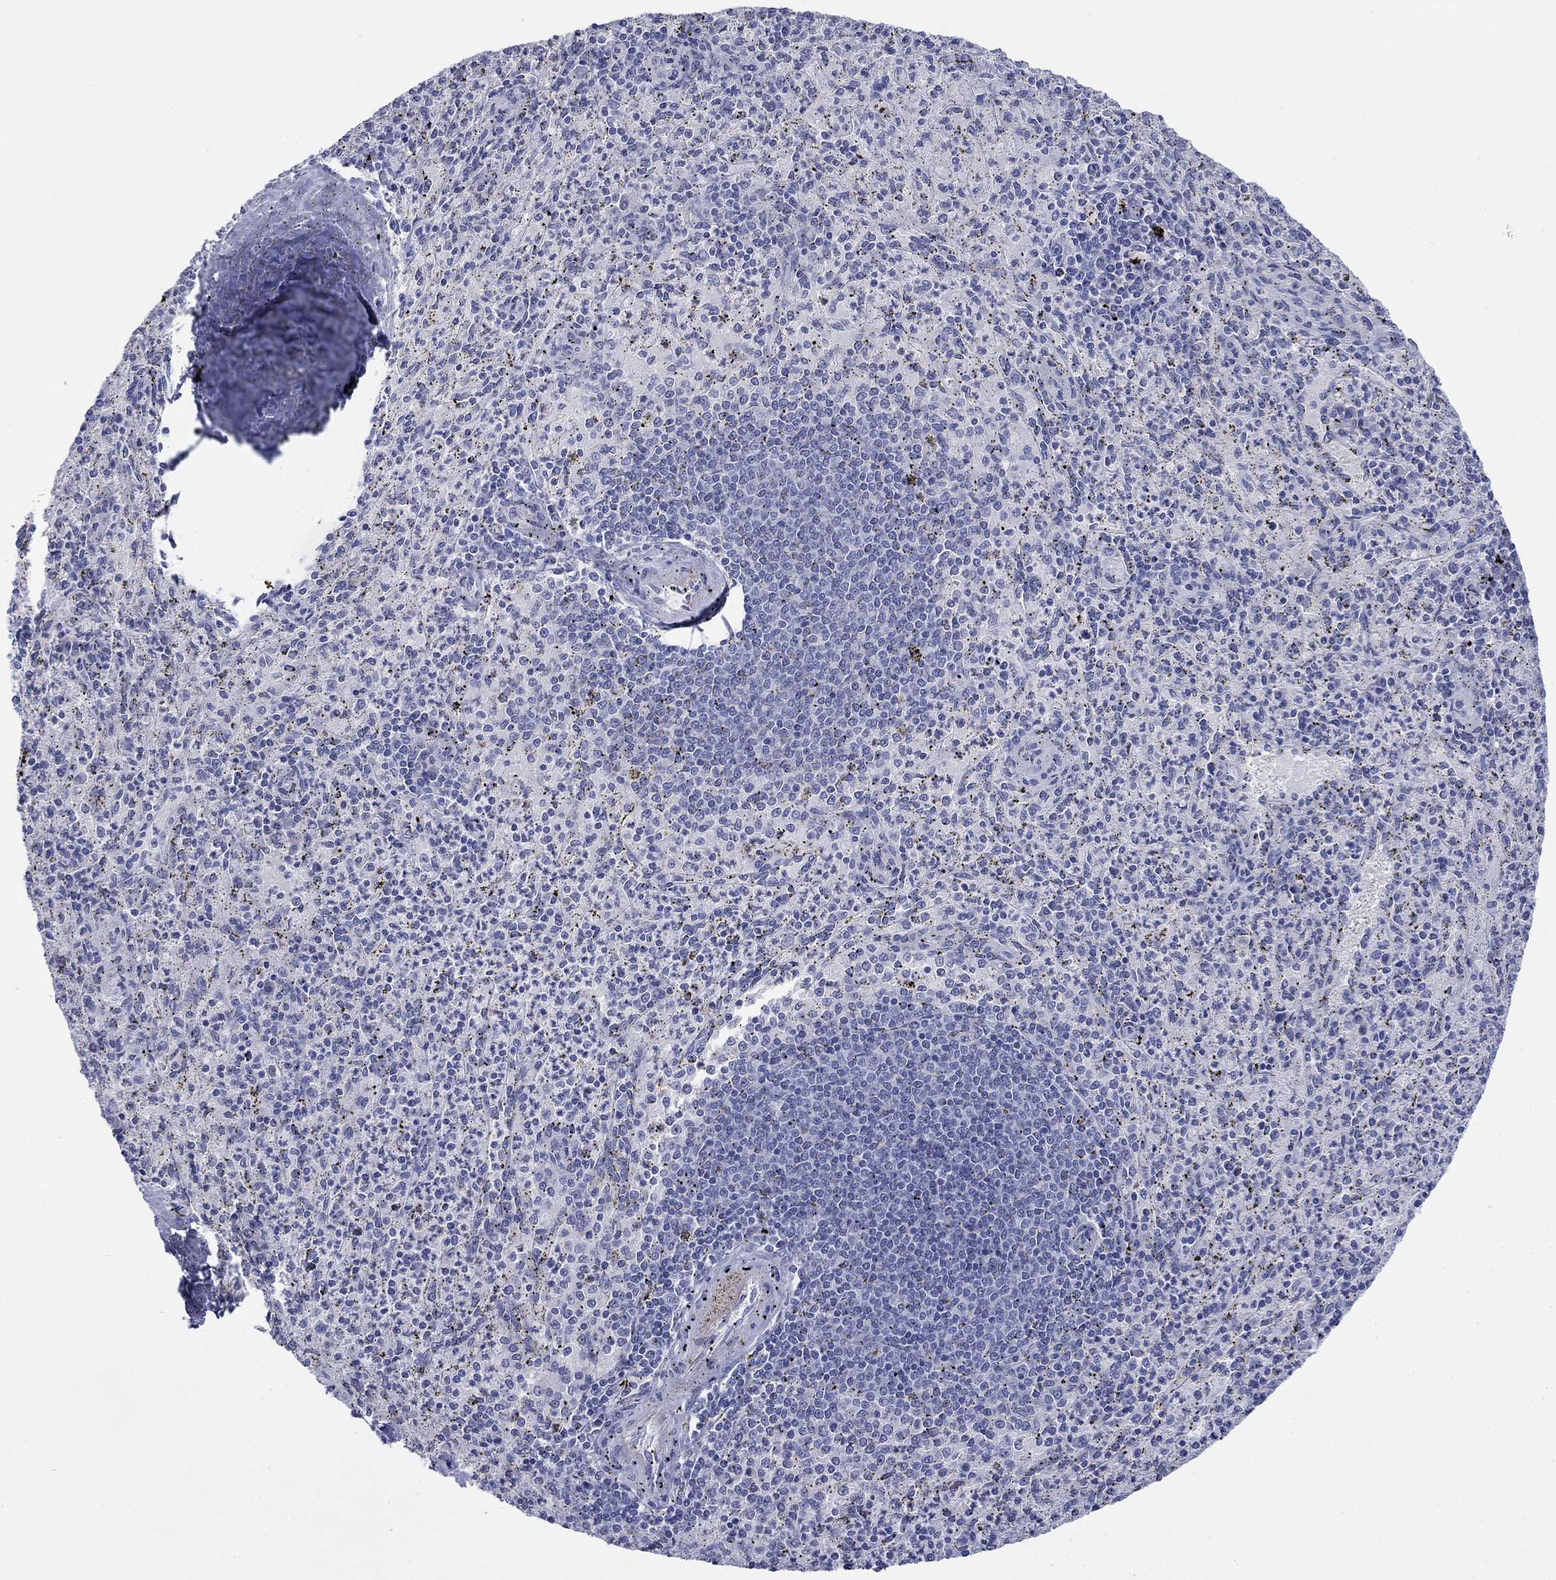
{"staining": {"intensity": "negative", "quantity": "none", "location": "none"}, "tissue": "spleen", "cell_type": "Cells in red pulp", "image_type": "normal", "snomed": [{"axis": "morphology", "description": "Normal tissue, NOS"}, {"axis": "topography", "description": "Spleen"}], "caption": "IHC image of normal spleen: spleen stained with DAB (3,3'-diaminobenzidine) demonstrates no significant protein expression in cells in red pulp.", "gene": "PDYN", "patient": {"sex": "male", "age": 60}}